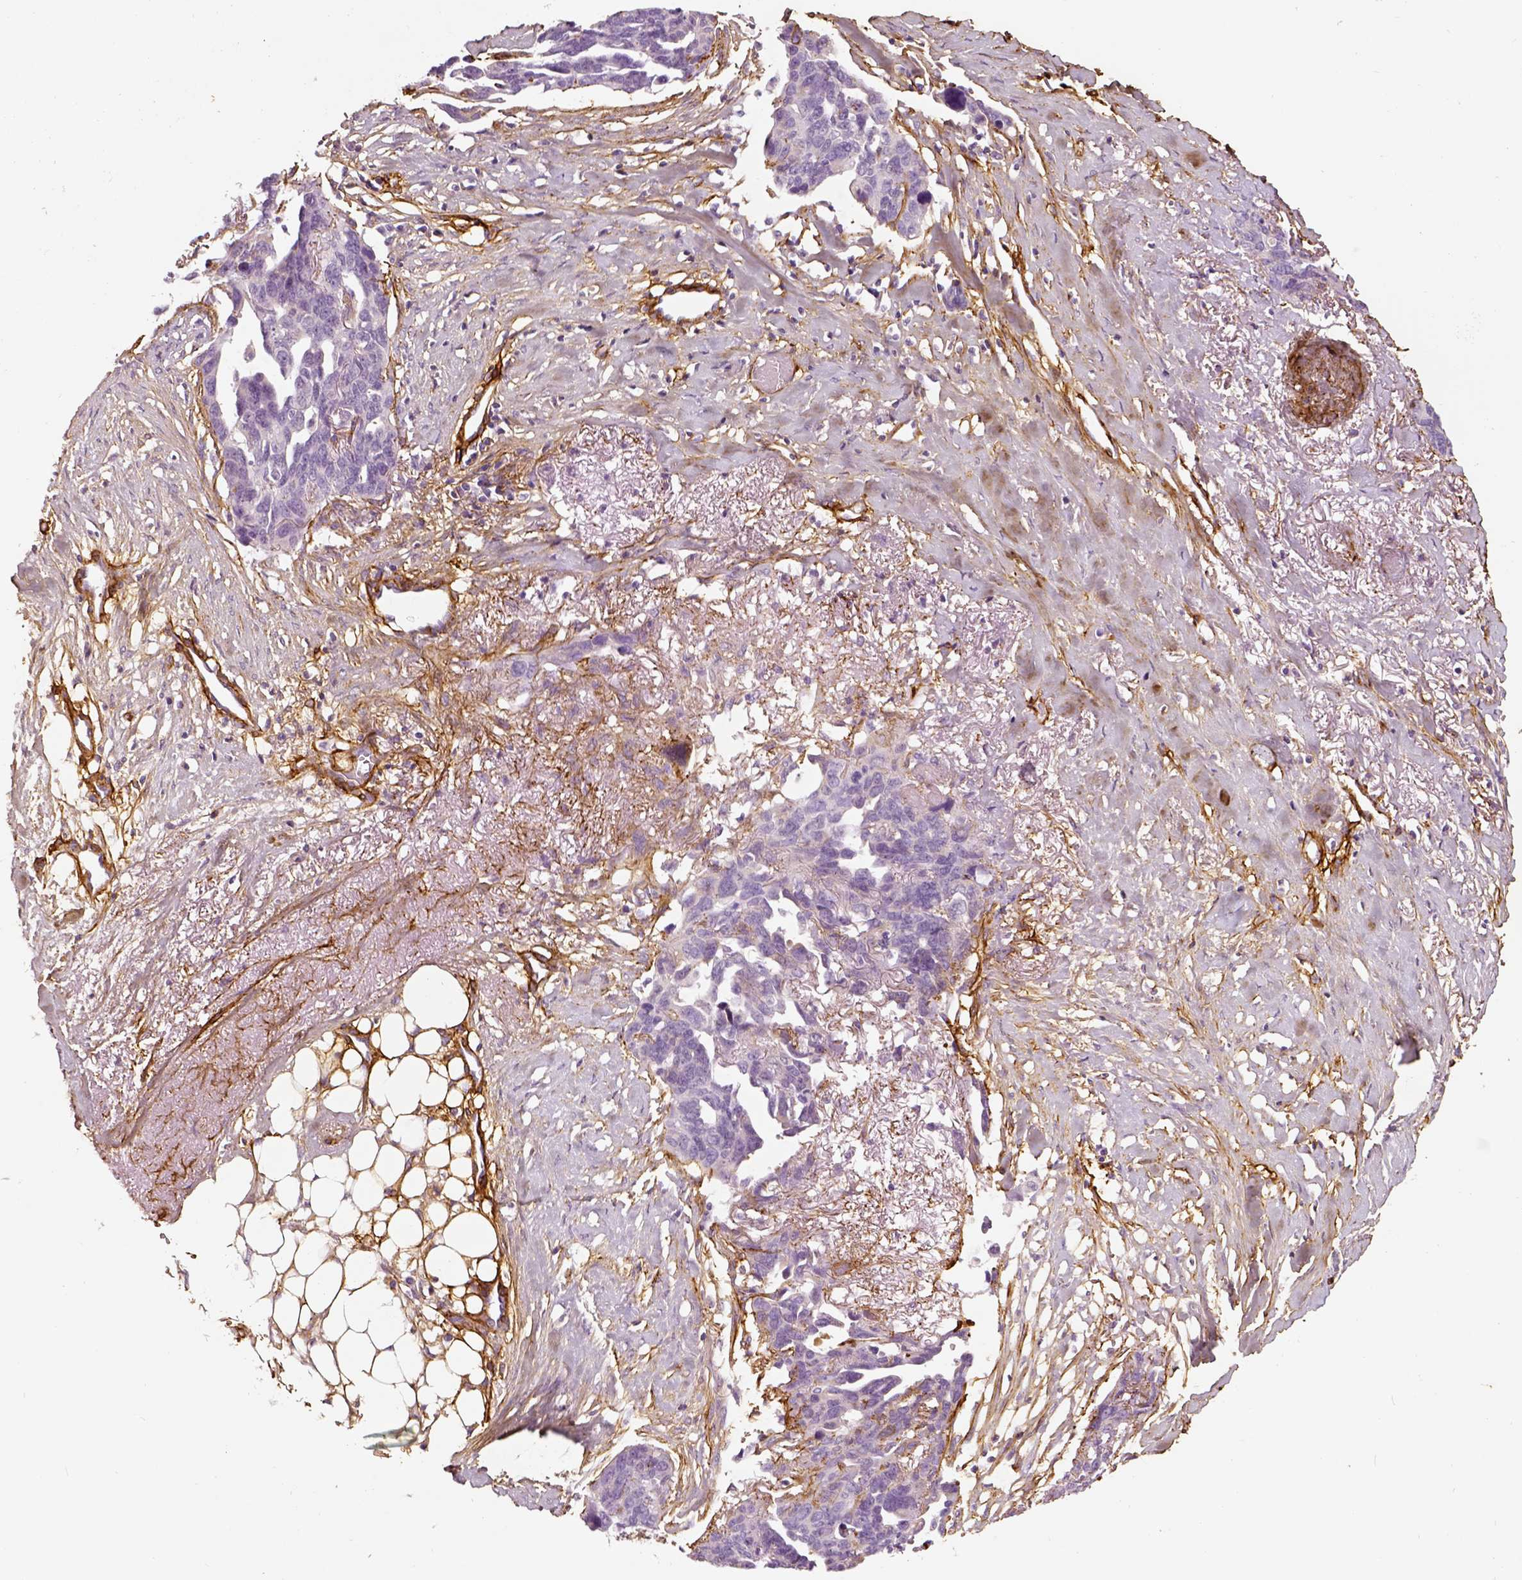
{"staining": {"intensity": "negative", "quantity": "none", "location": "none"}, "tissue": "ovarian cancer", "cell_type": "Tumor cells", "image_type": "cancer", "snomed": [{"axis": "morphology", "description": "Cystadenocarcinoma, serous, NOS"}, {"axis": "topography", "description": "Ovary"}], "caption": "This is a photomicrograph of IHC staining of serous cystadenocarcinoma (ovarian), which shows no staining in tumor cells.", "gene": "COL6A2", "patient": {"sex": "female", "age": 69}}